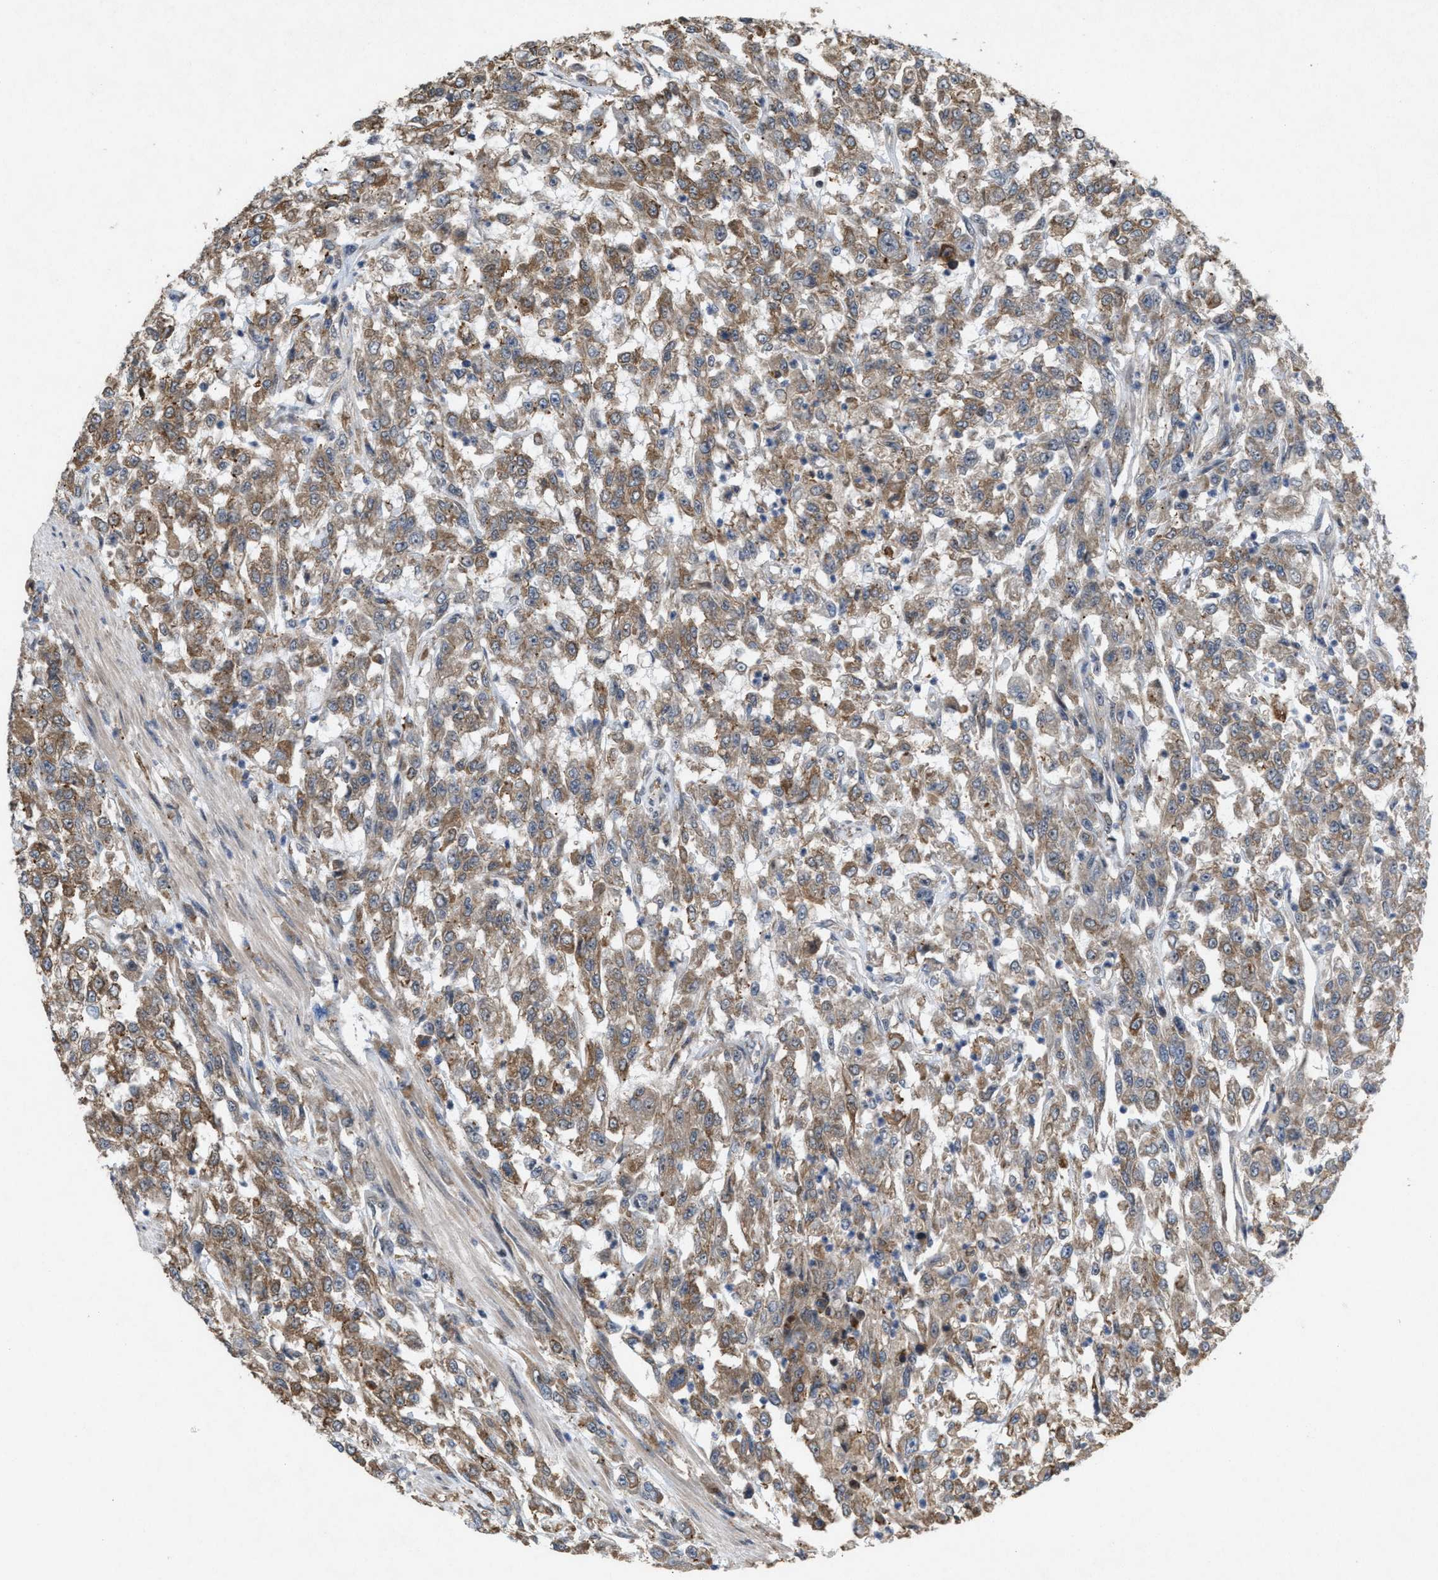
{"staining": {"intensity": "moderate", "quantity": ">75%", "location": "cytoplasmic/membranous"}, "tissue": "urothelial cancer", "cell_type": "Tumor cells", "image_type": "cancer", "snomed": [{"axis": "morphology", "description": "Urothelial carcinoma, High grade"}, {"axis": "topography", "description": "Urinary bladder"}], "caption": "The image reveals staining of urothelial cancer, revealing moderate cytoplasmic/membranous protein positivity (brown color) within tumor cells.", "gene": "MFSD6", "patient": {"sex": "male", "age": 46}}